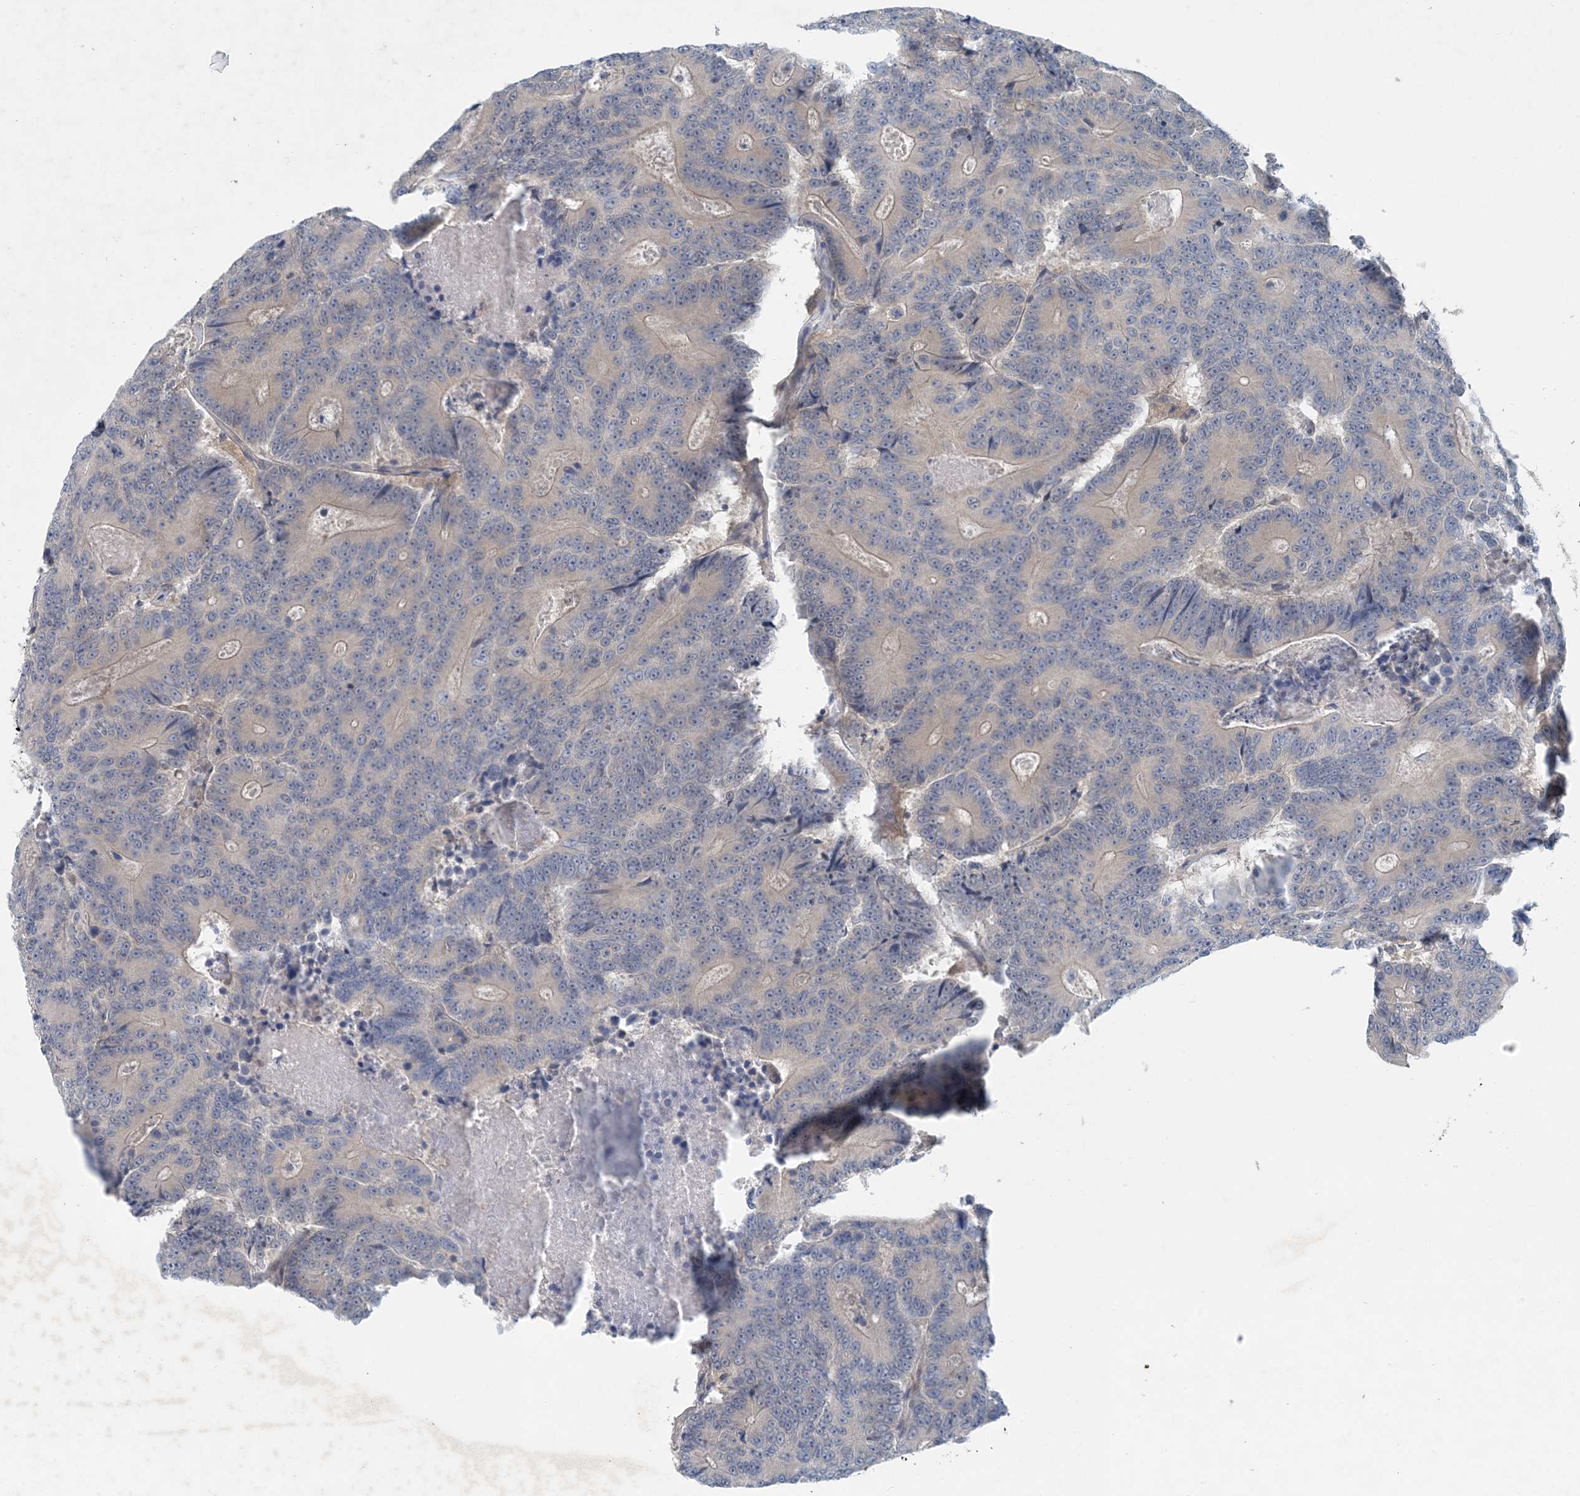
{"staining": {"intensity": "weak", "quantity": "<25%", "location": "cytoplasmic/membranous"}, "tissue": "colorectal cancer", "cell_type": "Tumor cells", "image_type": "cancer", "snomed": [{"axis": "morphology", "description": "Adenocarcinoma, NOS"}, {"axis": "topography", "description": "Colon"}], "caption": "Photomicrograph shows no significant protein expression in tumor cells of colorectal cancer.", "gene": "HIKESHI", "patient": {"sex": "male", "age": 83}}